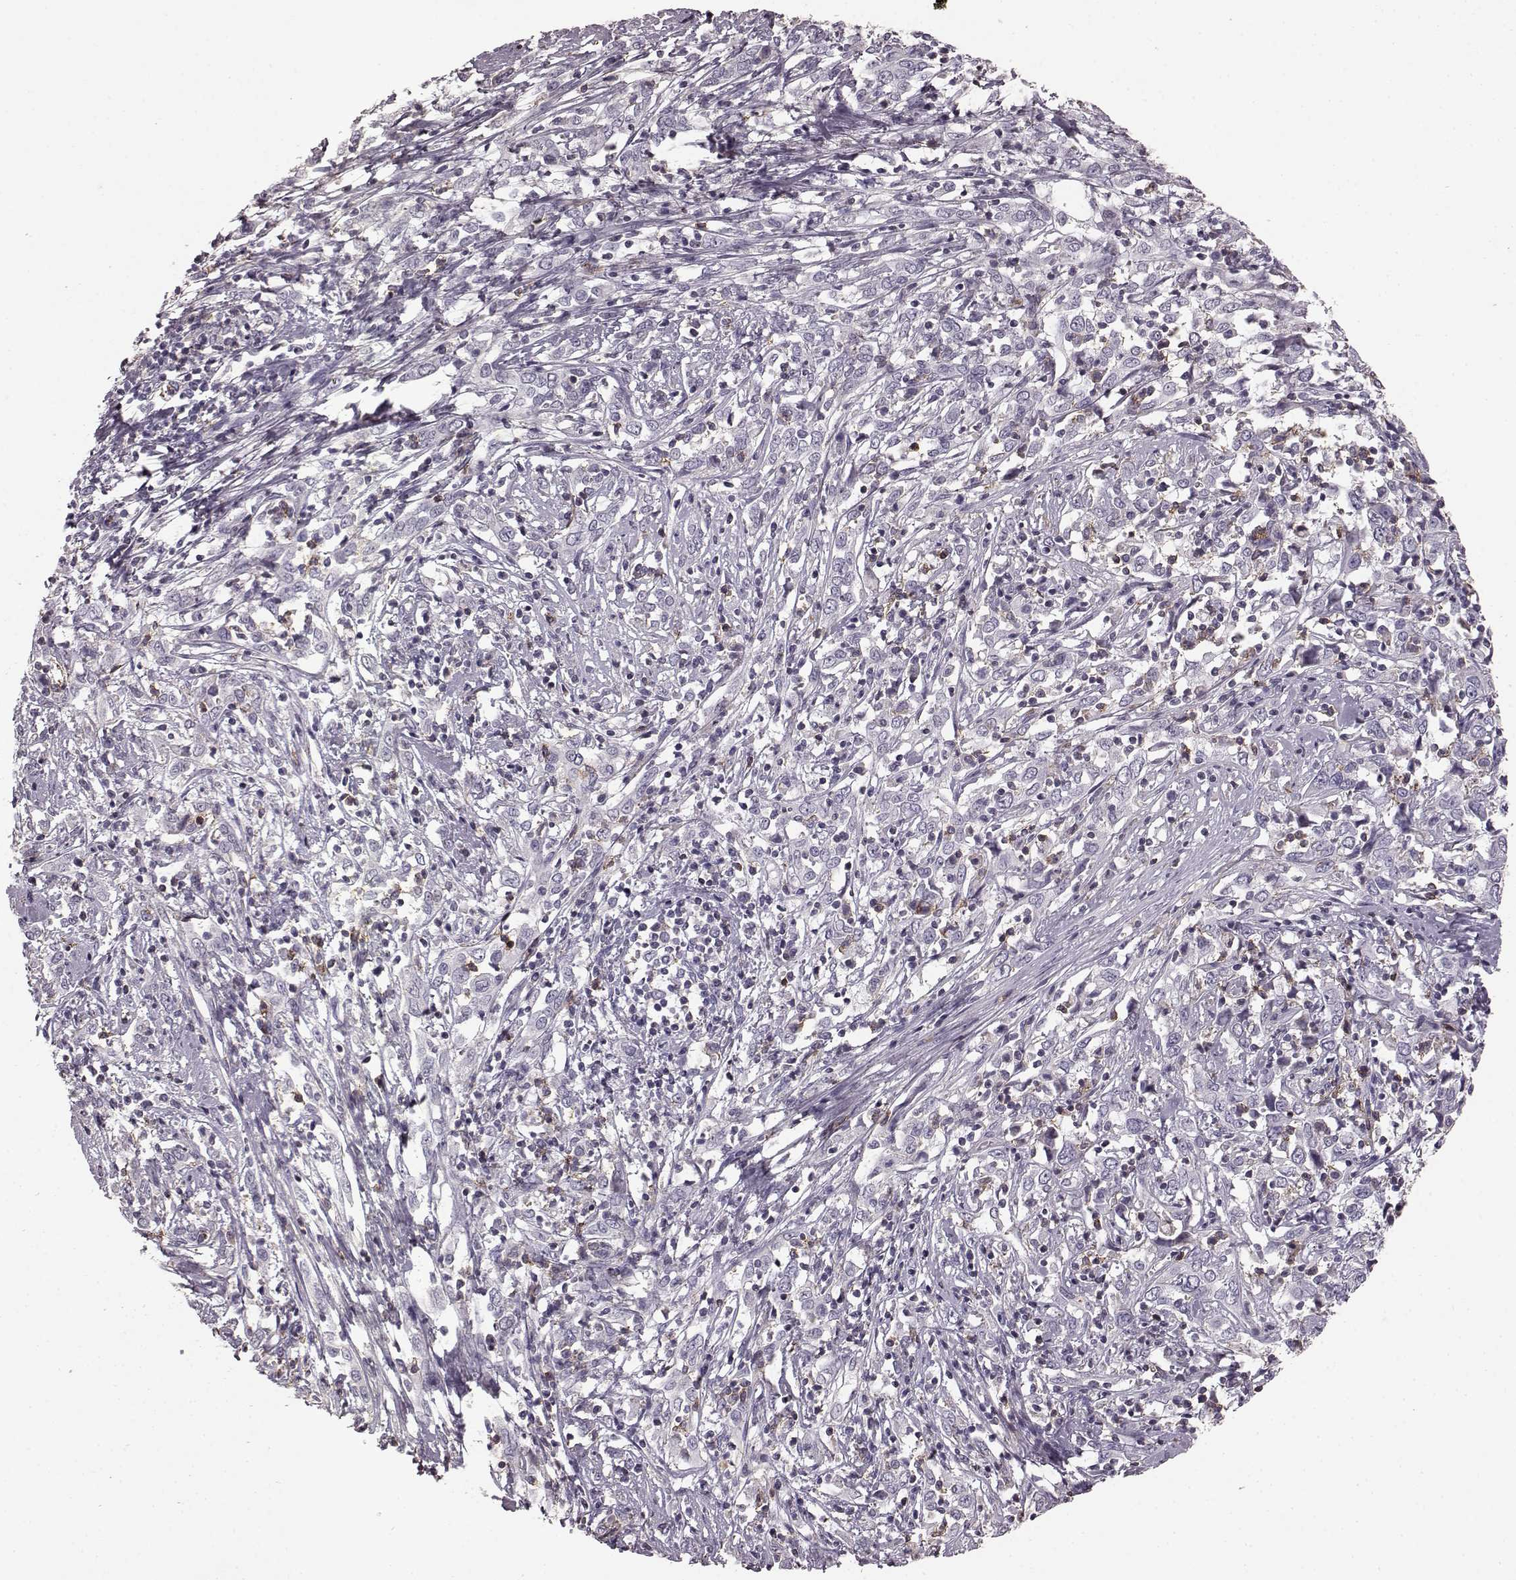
{"staining": {"intensity": "negative", "quantity": "none", "location": "none"}, "tissue": "cervical cancer", "cell_type": "Tumor cells", "image_type": "cancer", "snomed": [{"axis": "morphology", "description": "Adenocarcinoma, NOS"}, {"axis": "topography", "description": "Cervix"}], "caption": "This is a micrograph of IHC staining of adenocarcinoma (cervical), which shows no expression in tumor cells. (Stains: DAB immunohistochemistry (IHC) with hematoxylin counter stain, Microscopy: brightfield microscopy at high magnification).", "gene": "PDCD1", "patient": {"sex": "female", "age": 40}}